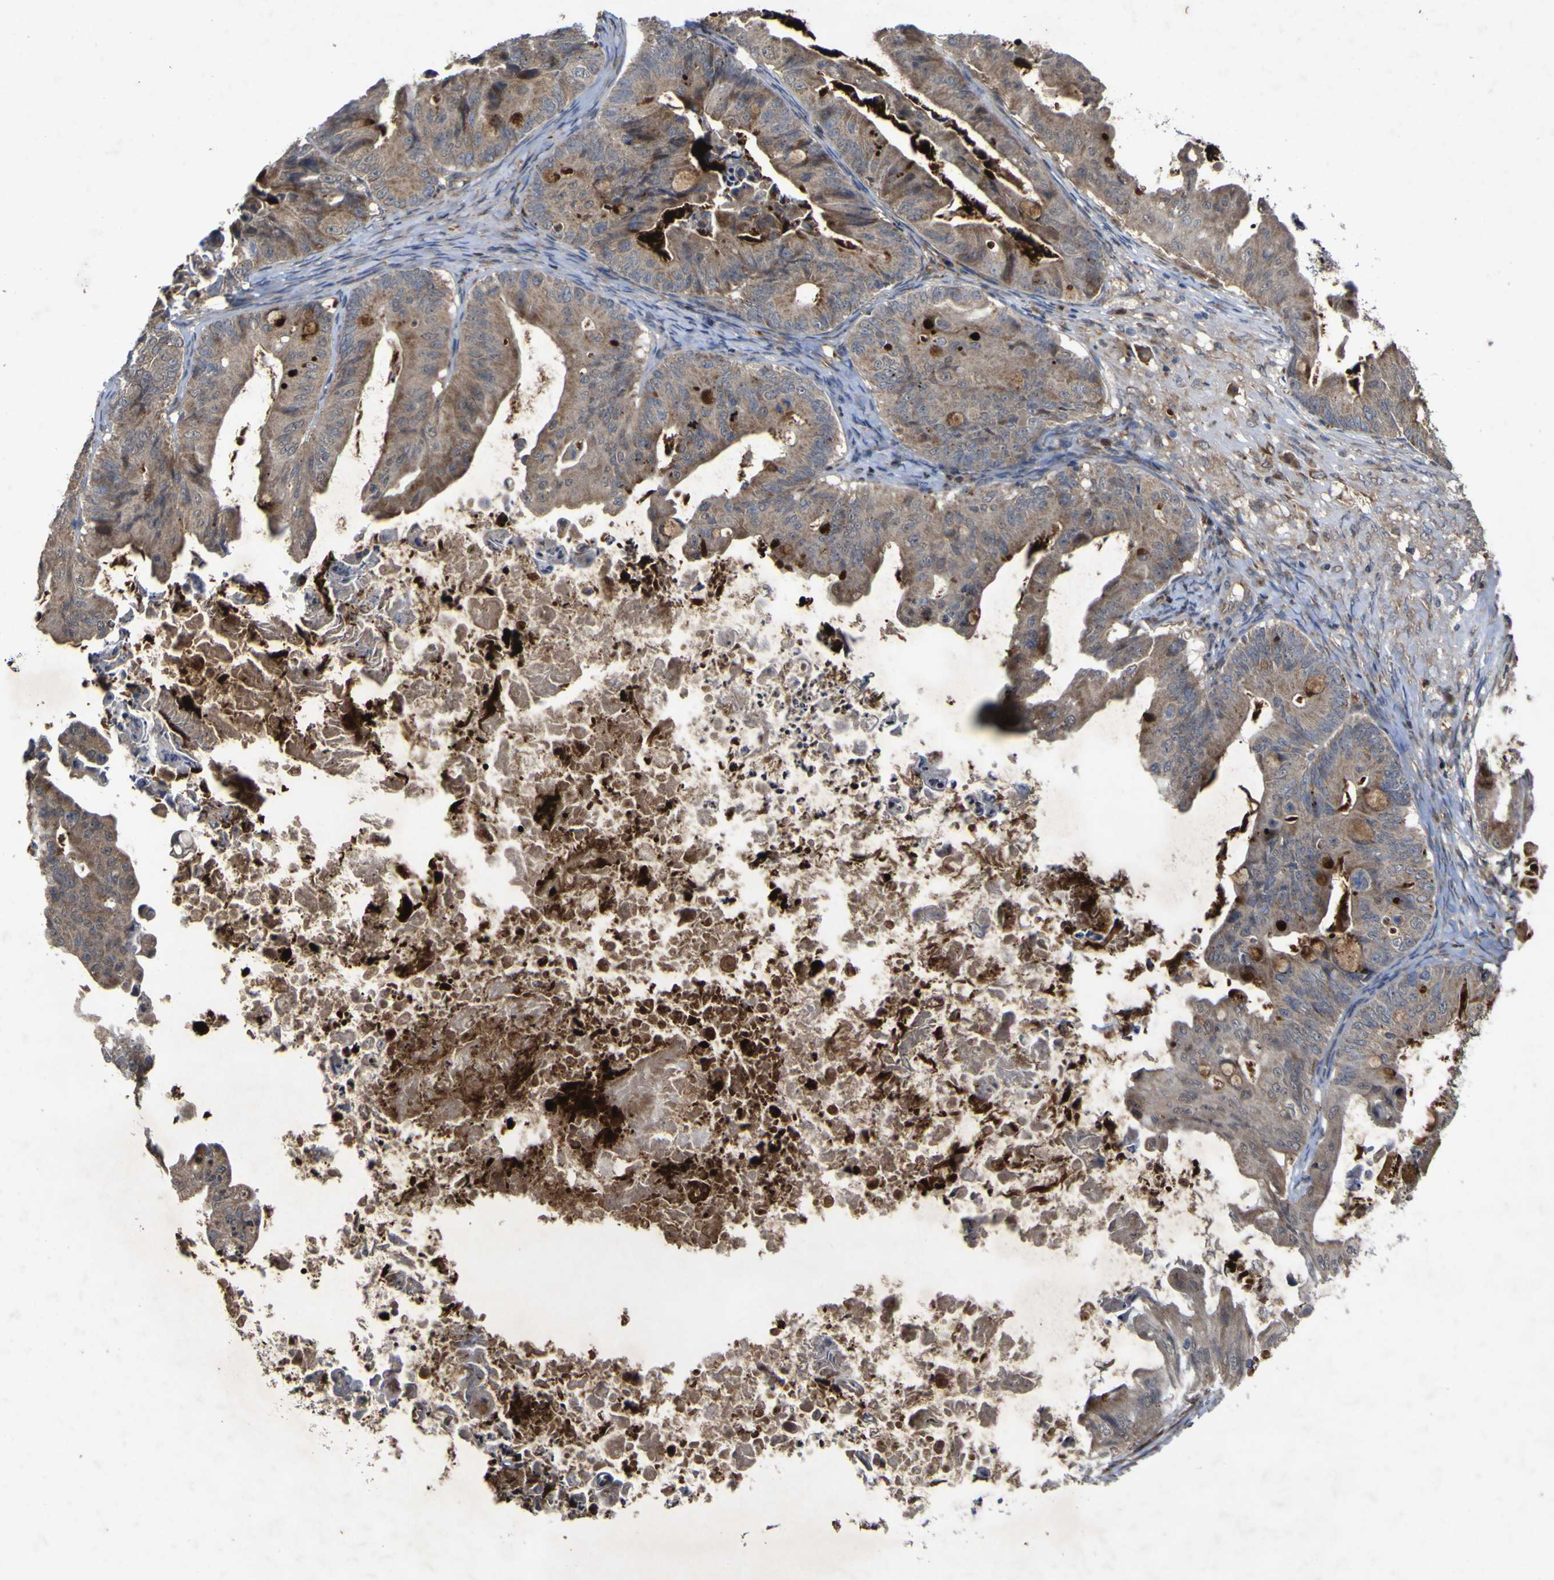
{"staining": {"intensity": "weak", "quantity": ">75%", "location": "cytoplasmic/membranous"}, "tissue": "ovarian cancer", "cell_type": "Tumor cells", "image_type": "cancer", "snomed": [{"axis": "morphology", "description": "Cystadenocarcinoma, mucinous, NOS"}, {"axis": "topography", "description": "Ovary"}], "caption": "Mucinous cystadenocarcinoma (ovarian) stained for a protein demonstrates weak cytoplasmic/membranous positivity in tumor cells.", "gene": "IRAK2", "patient": {"sex": "female", "age": 37}}